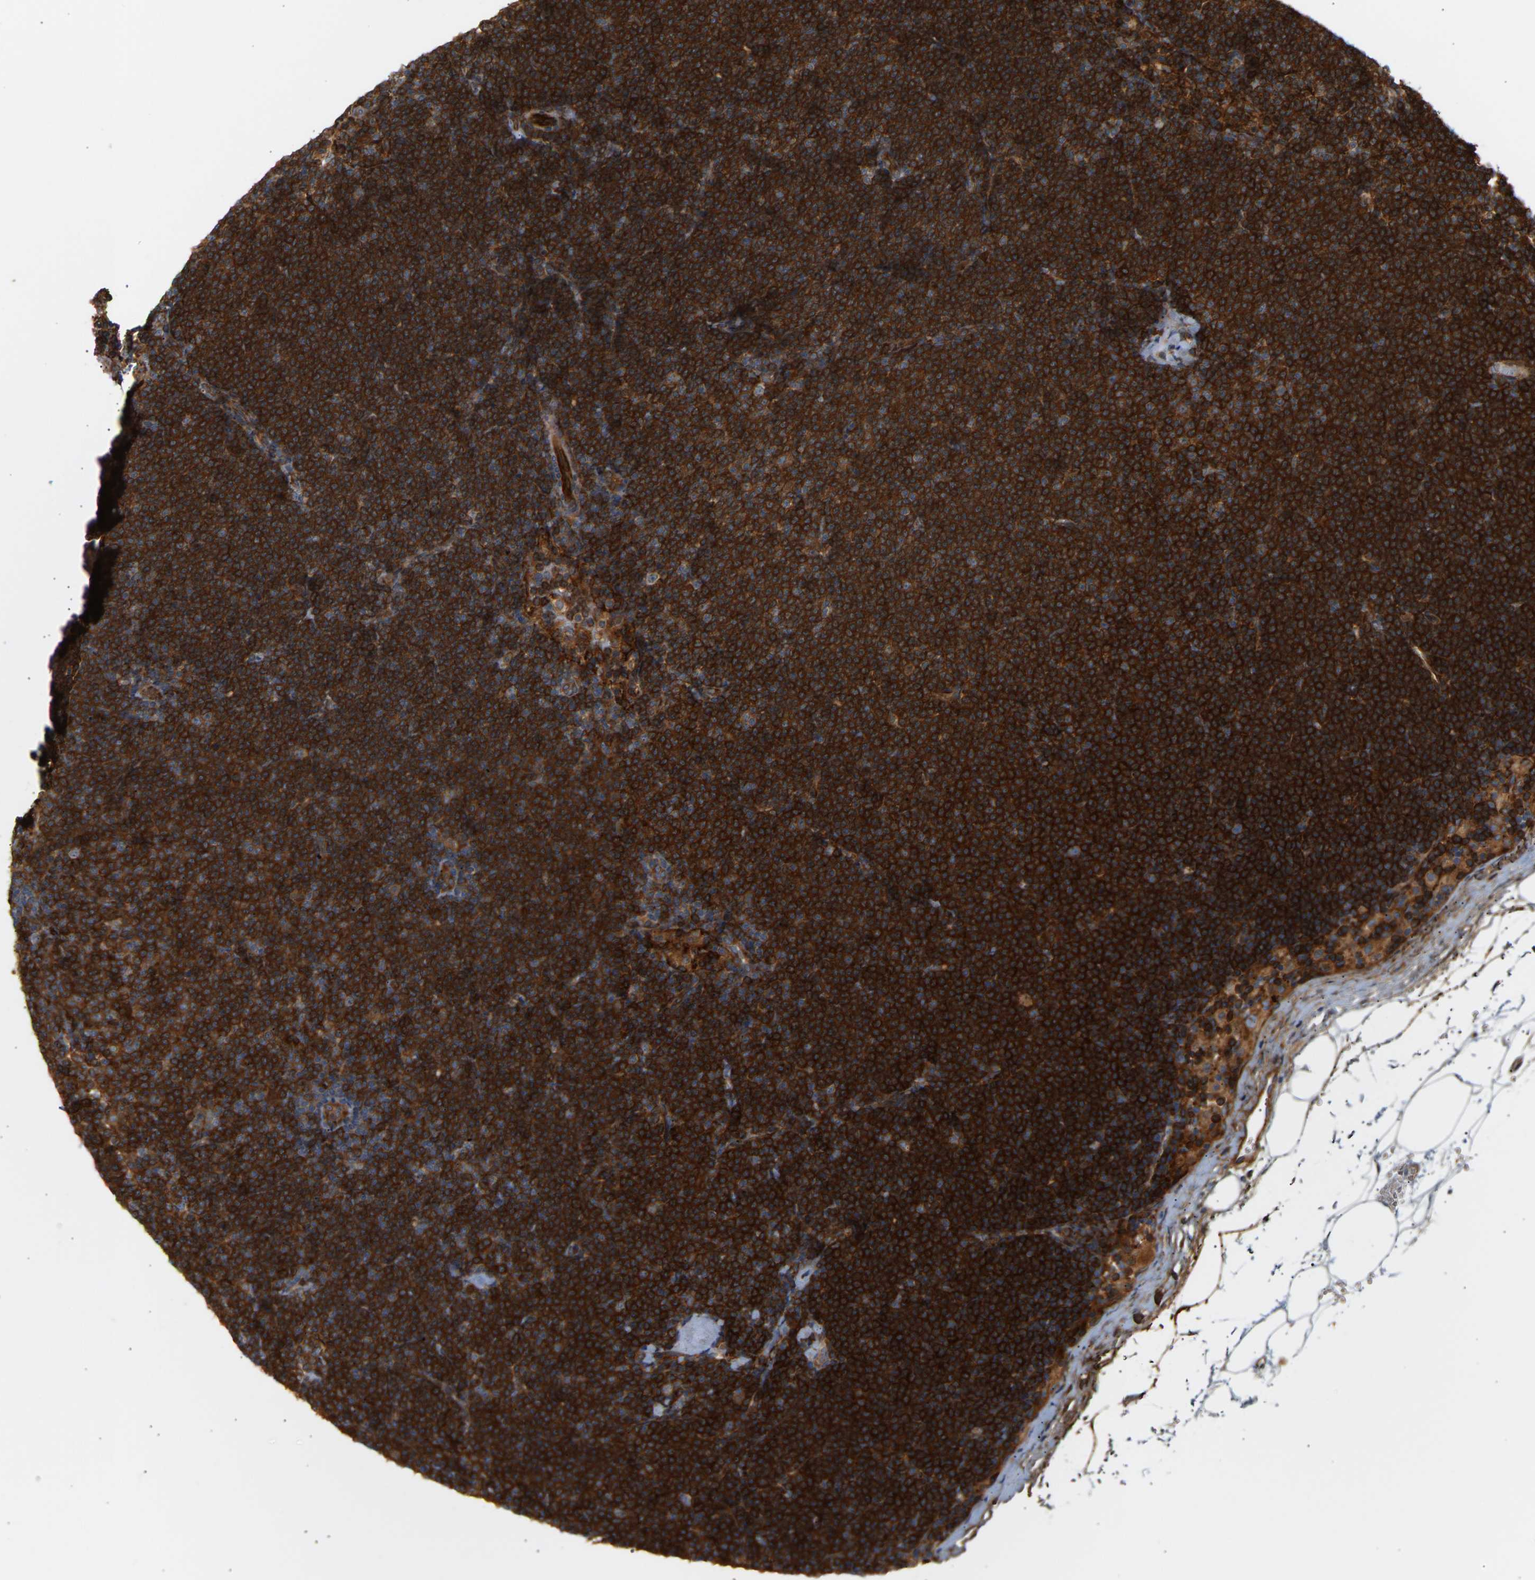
{"staining": {"intensity": "strong", "quantity": ">75%", "location": "cytoplasmic/membranous"}, "tissue": "lymphoma", "cell_type": "Tumor cells", "image_type": "cancer", "snomed": [{"axis": "morphology", "description": "Malignant lymphoma, non-Hodgkin's type, Low grade"}, {"axis": "topography", "description": "Lymph node"}], "caption": "Protein staining of malignant lymphoma, non-Hodgkin's type (low-grade) tissue demonstrates strong cytoplasmic/membranous staining in approximately >75% of tumor cells.", "gene": "PLCG2", "patient": {"sex": "female", "age": 53}}